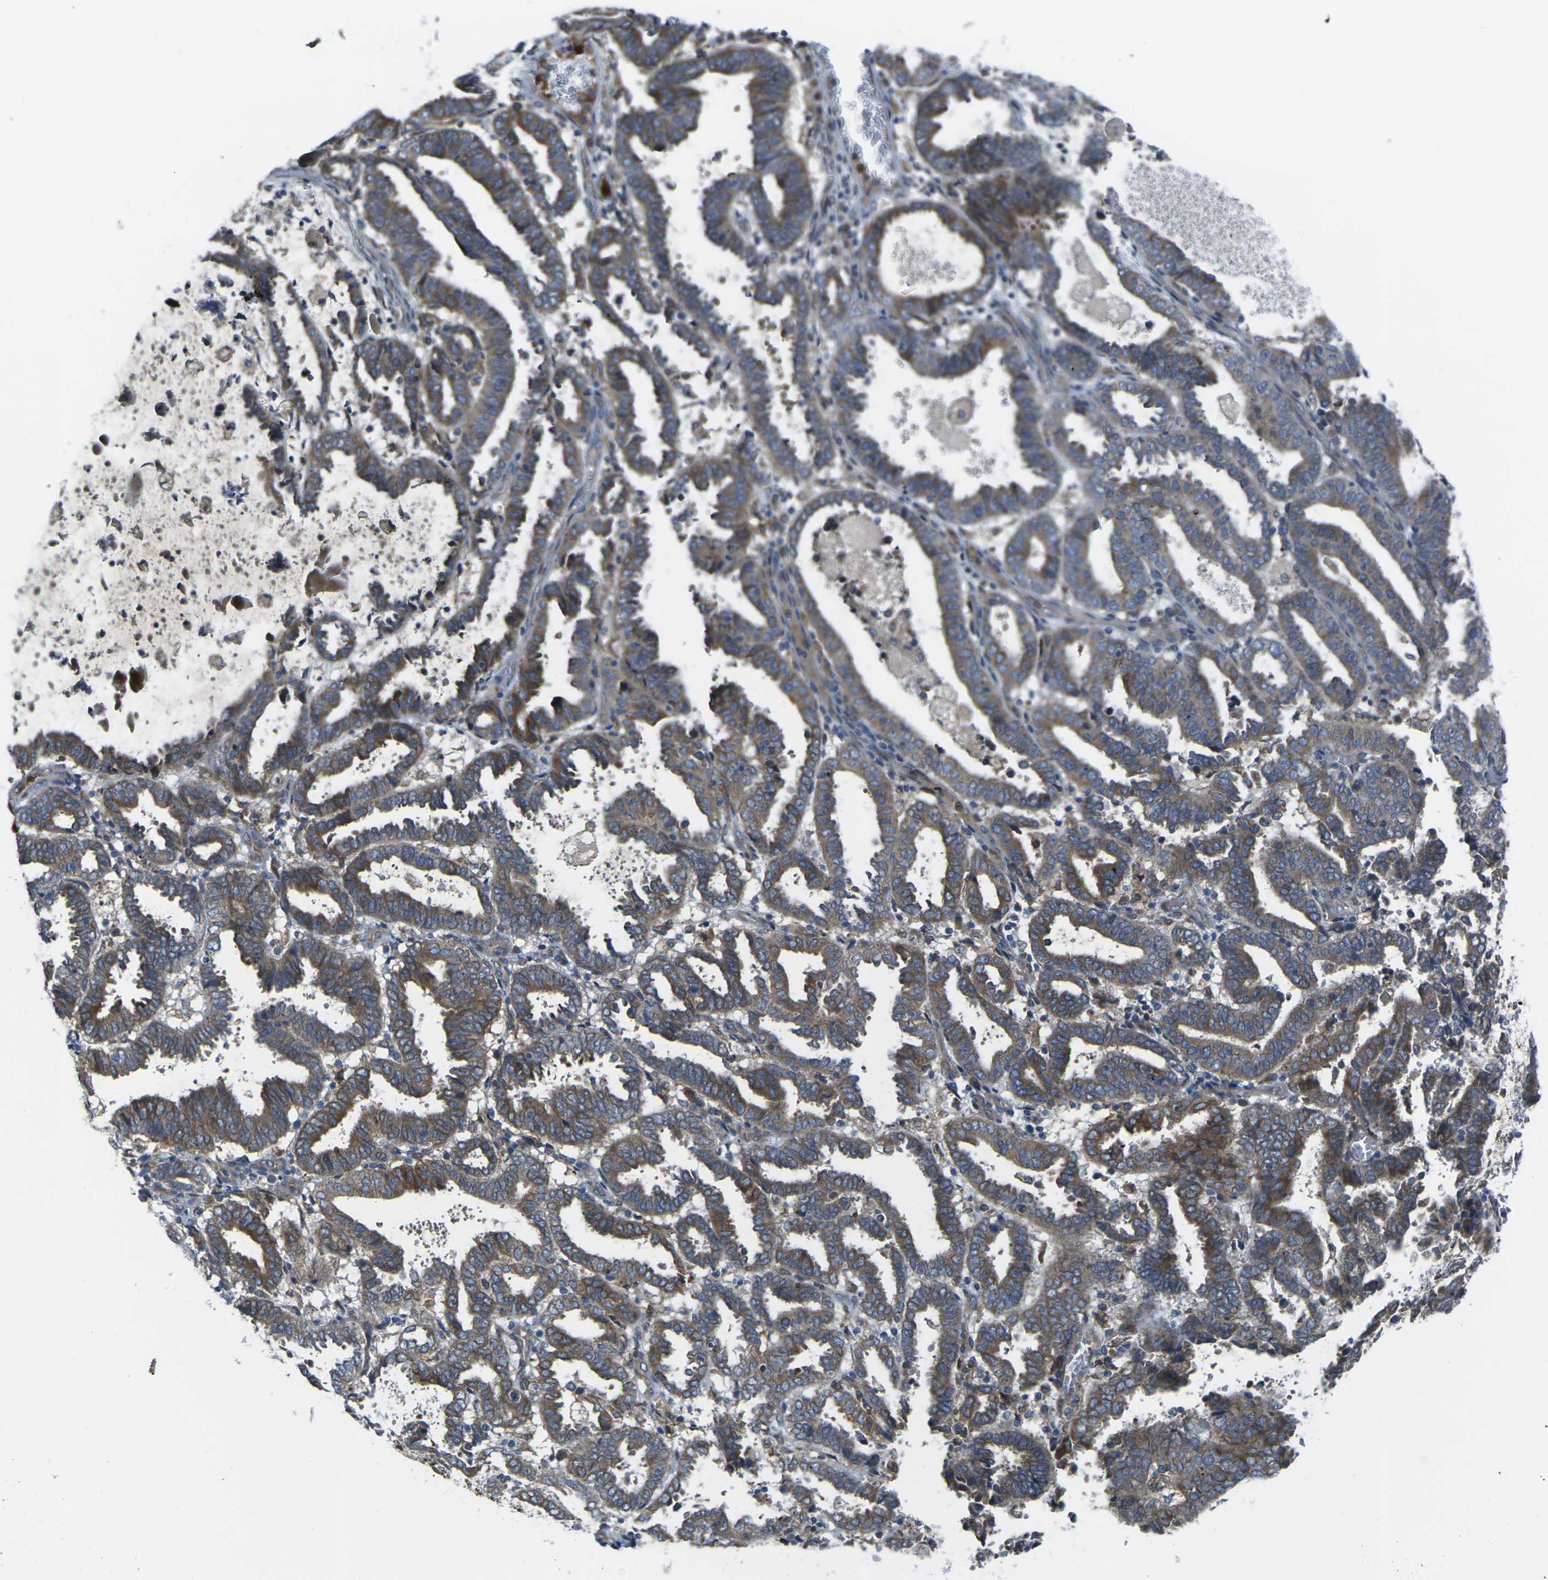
{"staining": {"intensity": "moderate", "quantity": ">75%", "location": "cytoplasmic/membranous"}, "tissue": "endometrial cancer", "cell_type": "Tumor cells", "image_type": "cancer", "snomed": [{"axis": "morphology", "description": "Adenocarcinoma, NOS"}, {"axis": "topography", "description": "Uterus"}], "caption": "A photomicrograph showing moderate cytoplasmic/membranous staining in approximately >75% of tumor cells in endometrial cancer (adenocarcinoma), as visualized by brown immunohistochemical staining.", "gene": "FZD1", "patient": {"sex": "female", "age": 83}}